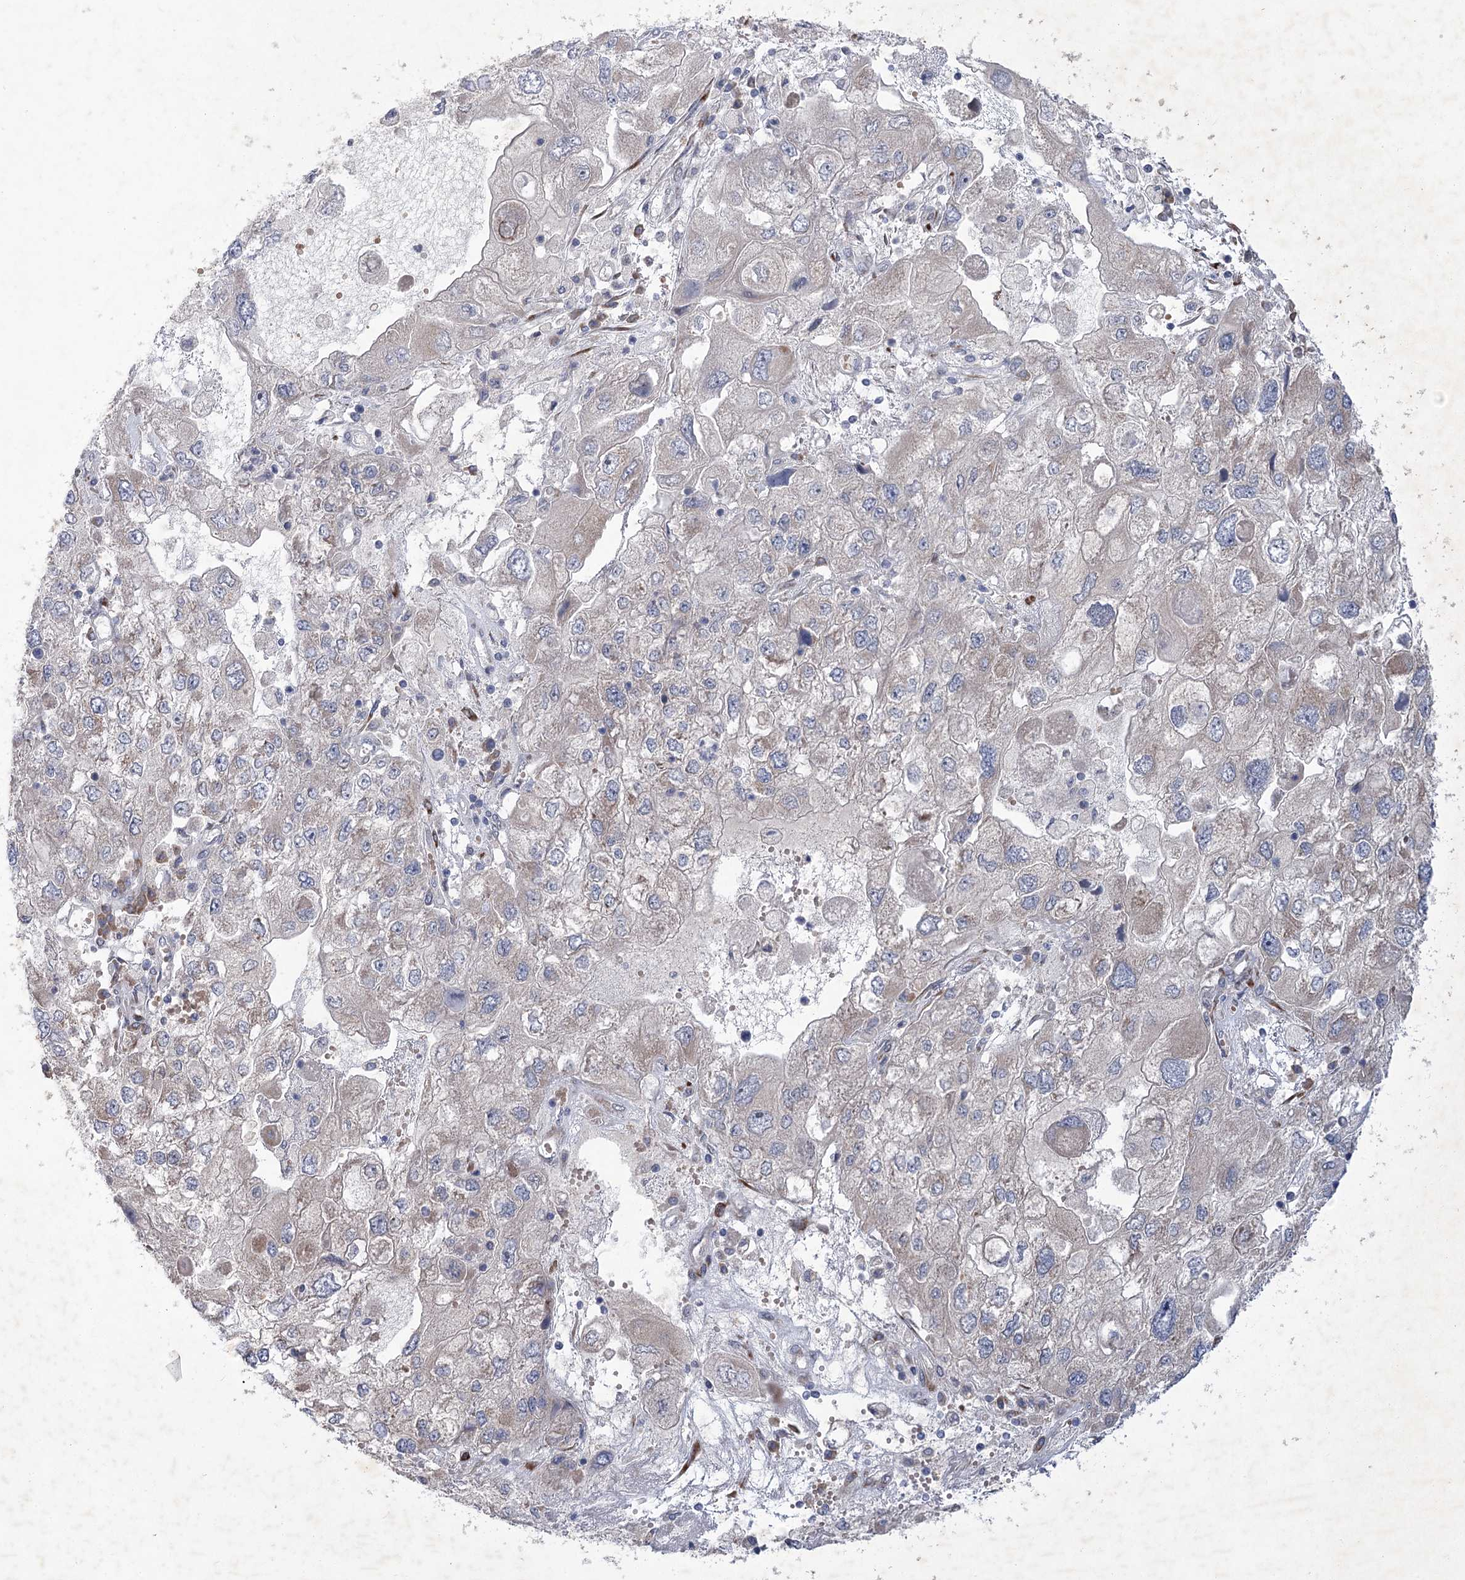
{"staining": {"intensity": "weak", "quantity": "<25%", "location": "cytoplasmic/membranous"}, "tissue": "endometrial cancer", "cell_type": "Tumor cells", "image_type": "cancer", "snomed": [{"axis": "morphology", "description": "Adenocarcinoma, NOS"}, {"axis": "topography", "description": "Endometrium"}], "caption": "Immunohistochemical staining of endometrial cancer reveals no significant staining in tumor cells.", "gene": "GCNT4", "patient": {"sex": "female", "age": 49}}